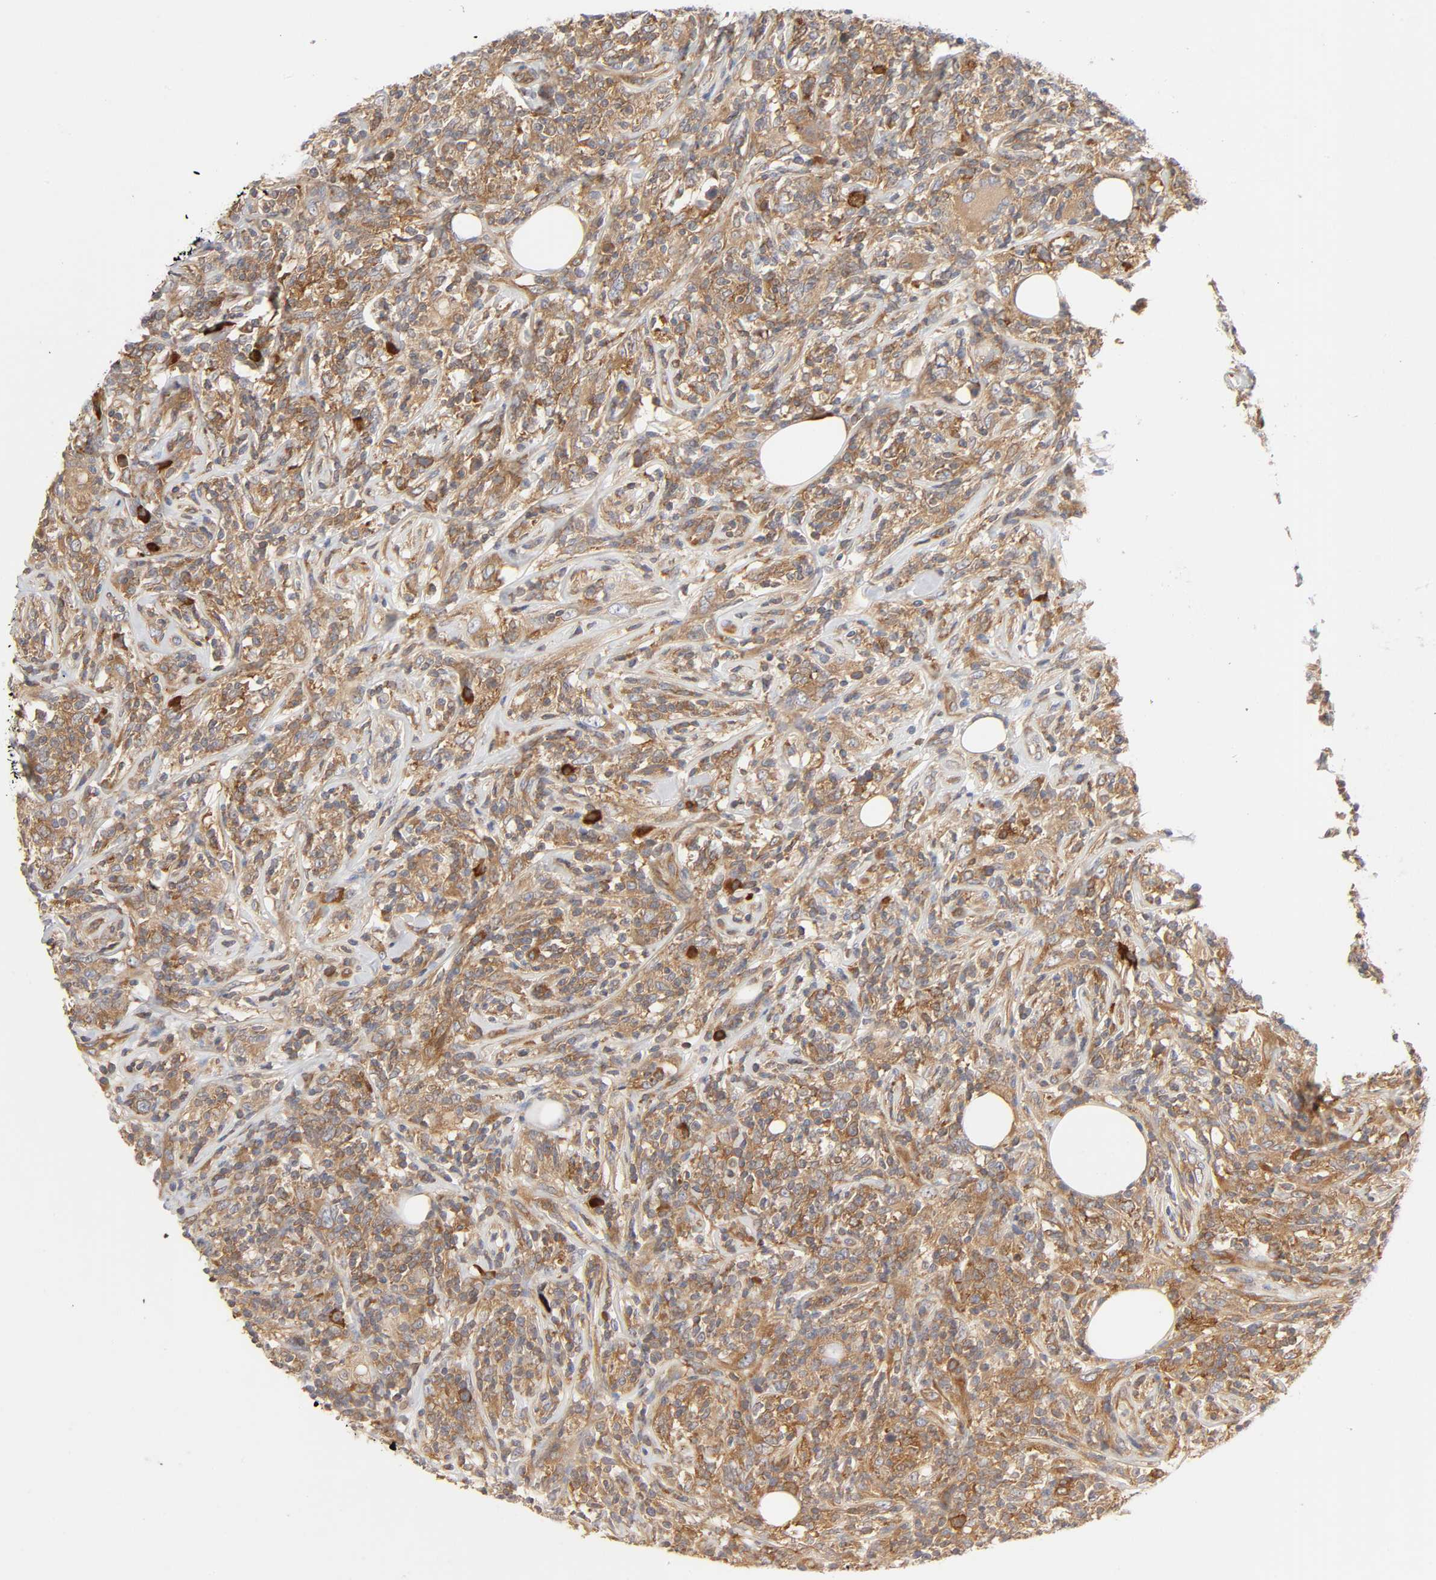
{"staining": {"intensity": "moderate", "quantity": ">75%", "location": "cytoplasmic/membranous"}, "tissue": "lymphoma", "cell_type": "Tumor cells", "image_type": "cancer", "snomed": [{"axis": "morphology", "description": "Malignant lymphoma, non-Hodgkin's type, High grade"}, {"axis": "topography", "description": "Lymph node"}], "caption": "High-magnification brightfield microscopy of malignant lymphoma, non-Hodgkin's type (high-grade) stained with DAB (brown) and counterstained with hematoxylin (blue). tumor cells exhibit moderate cytoplasmic/membranous expression is identified in about>75% of cells.", "gene": "SCHIP1", "patient": {"sex": "female", "age": 84}}